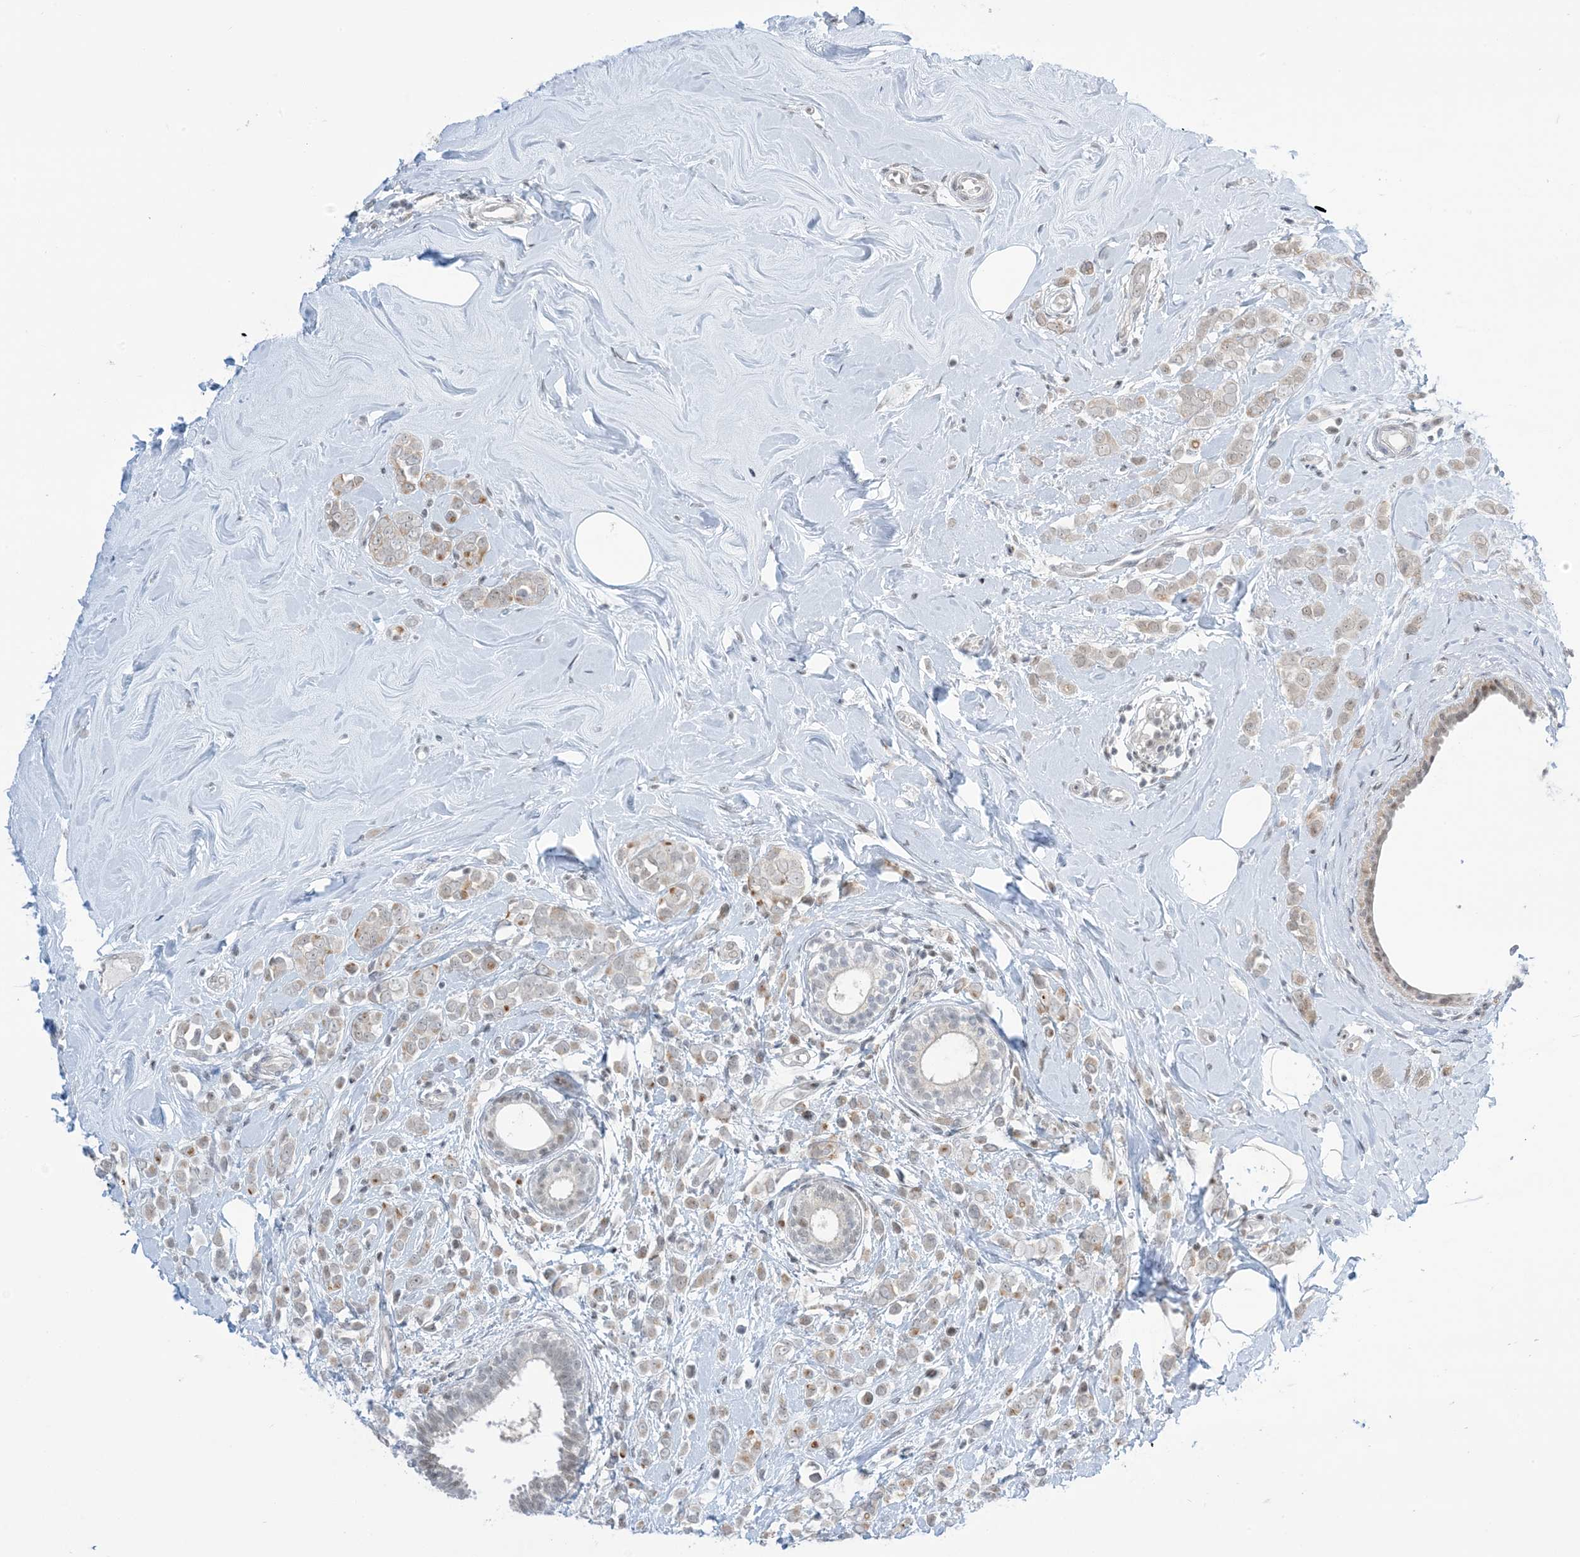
{"staining": {"intensity": "weak", "quantity": "25%-75%", "location": "cytoplasmic/membranous"}, "tissue": "breast cancer", "cell_type": "Tumor cells", "image_type": "cancer", "snomed": [{"axis": "morphology", "description": "Lobular carcinoma"}, {"axis": "topography", "description": "Breast"}], "caption": "This image reveals immunohistochemistry staining of breast cancer, with low weak cytoplasmic/membranous expression in approximately 25%-75% of tumor cells.", "gene": "TFPT", "patient": {"sex": "female", "age": 47}}